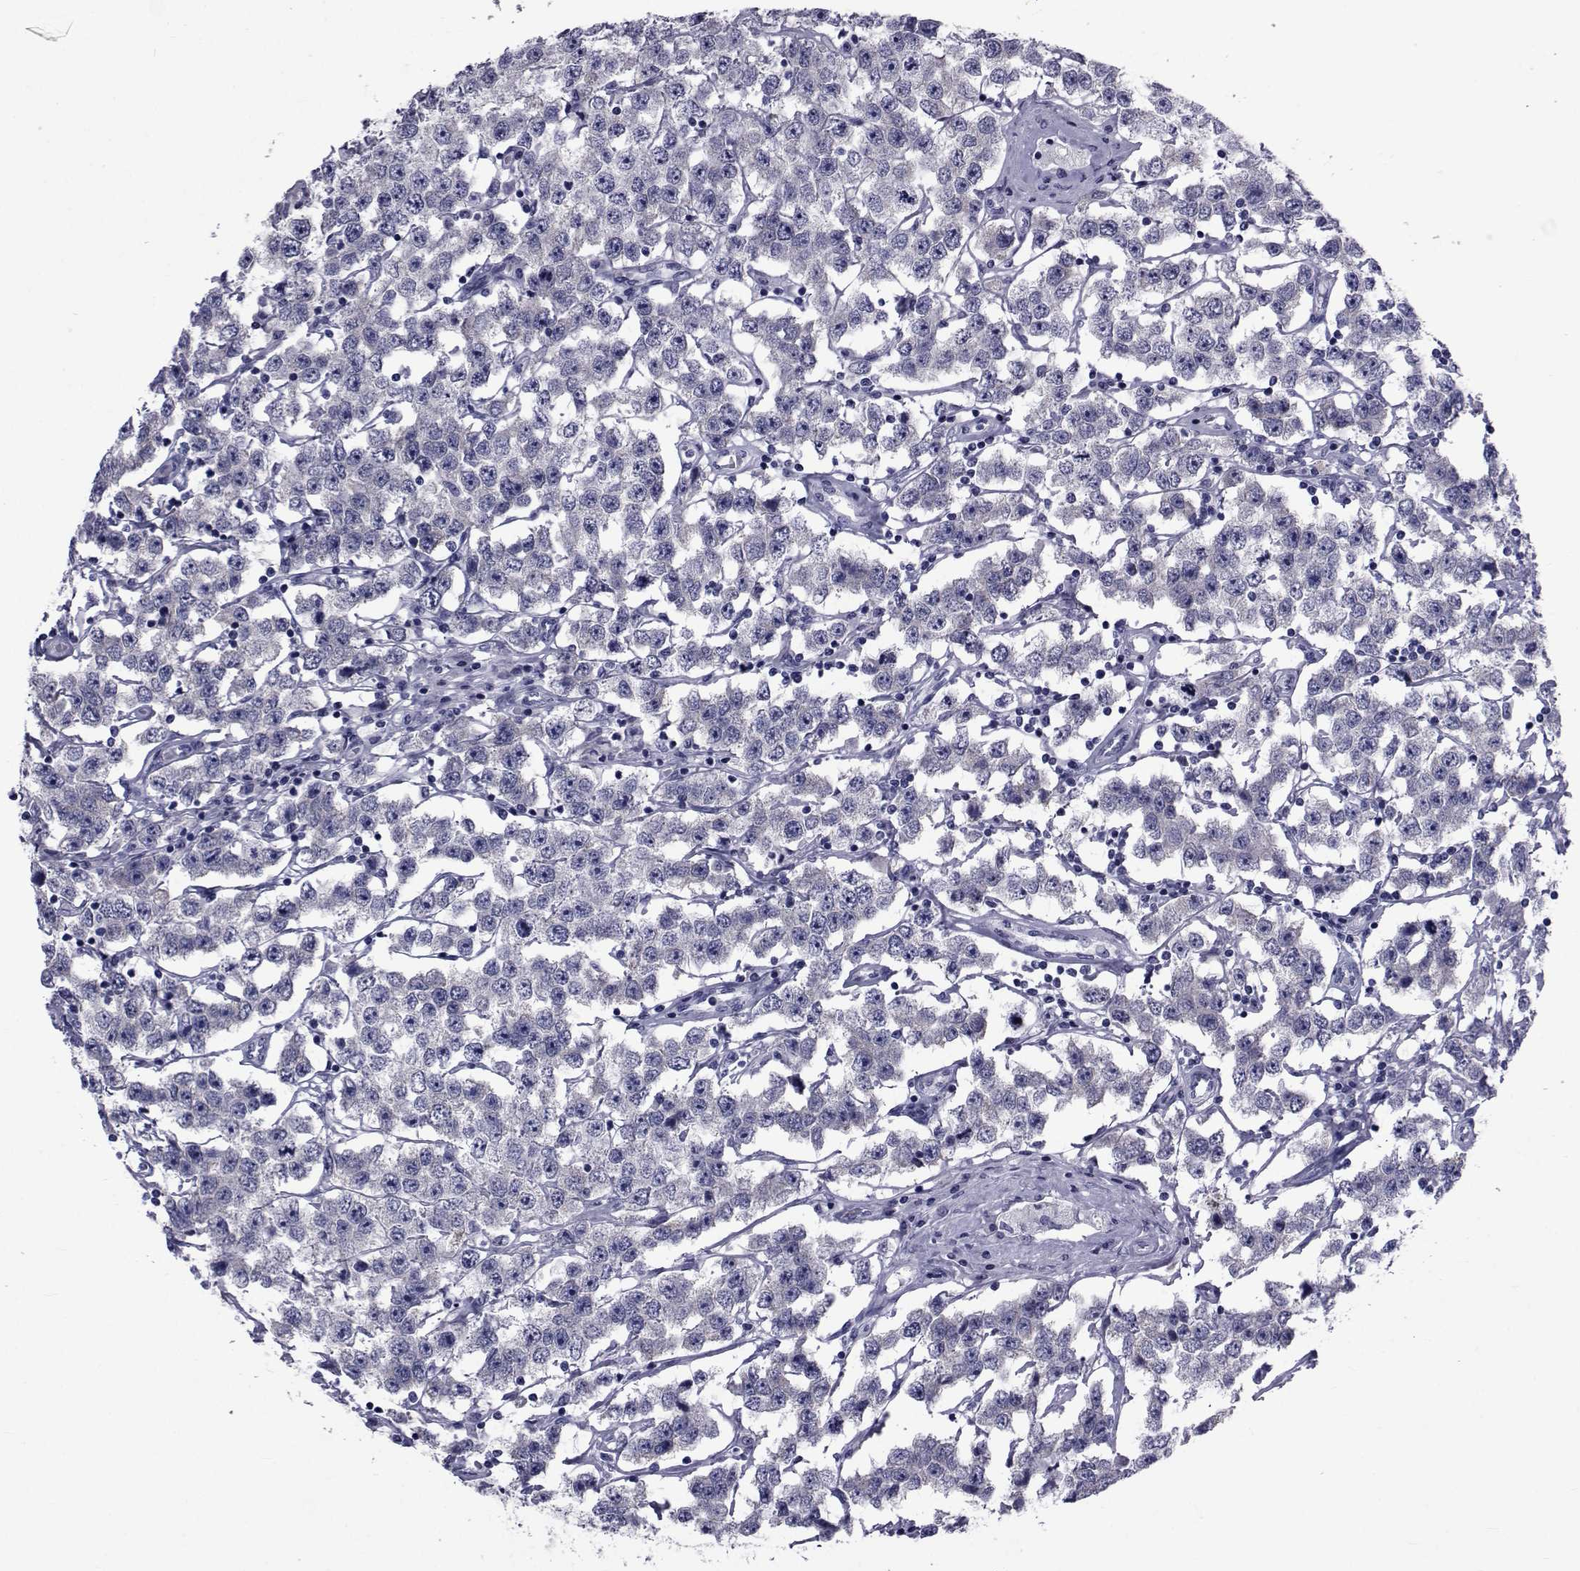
{"staining": {"intensity": "negative", "quantity": "none", "location": "none"}, "tissue": "testis cancer", "cell_type": "Tumor cells", "image_type": "cancer", "snomed": [{"axis": "morphology", "description": "Seminoma, NOS"}, {"axis": "topography", "description": "Testis"}], "caption": "Immunohistochemistry (IHC) of human testis cancer exhibits no expression in tumor cells.", "gene": "GKAP1", "patient": {"sex": "male", "age": 52}}